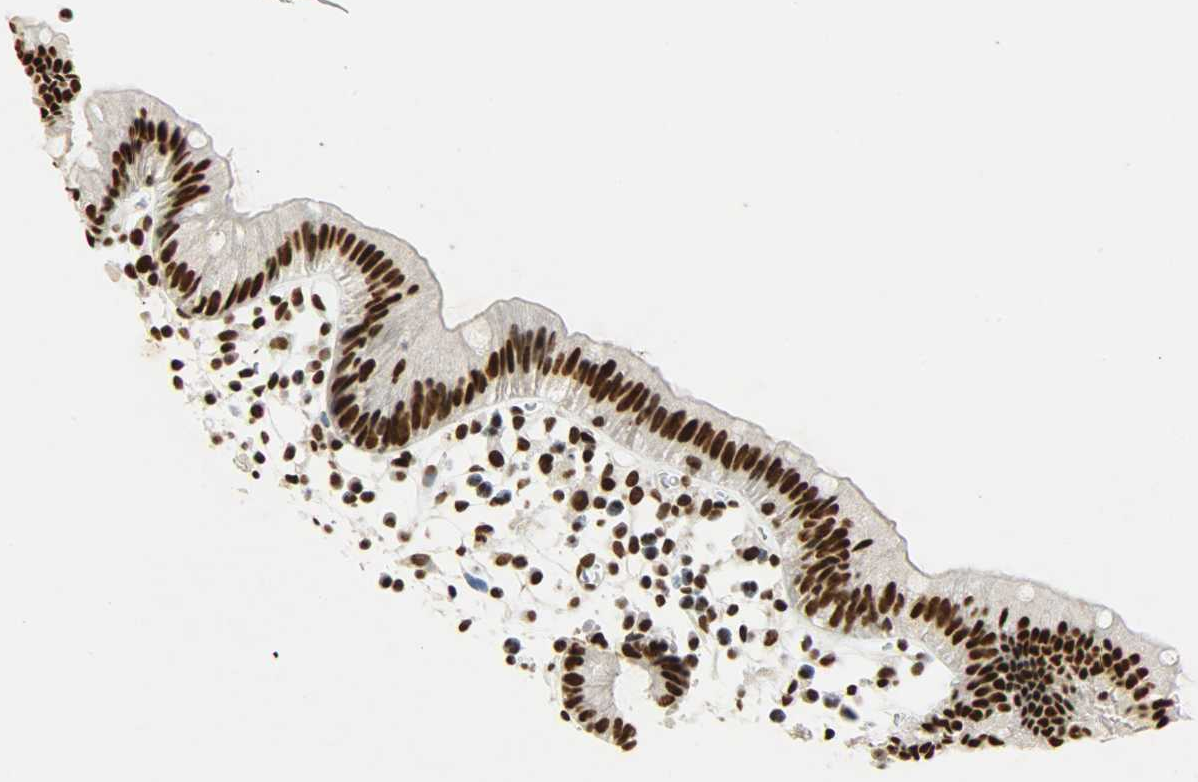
{"staining": {"intensity": "strong", "quantity": ">75%", "location": "nuclear"}, "tissue": "colon", "cell_type": "Glandular cells", "image_type": "normal", "snomed": [{"axis": "morphology", "description": "Normal tissue, NOS"}, {"axis": "topography", "description": "Colon"}], "caption": "About >75% of glandular cells in normal colon reveal strong nuclear protein expression as visualized by brown immunohistochemical staining.", "gene": "KHDRBS1", "patient": {"sex": "male", "age": 14}}